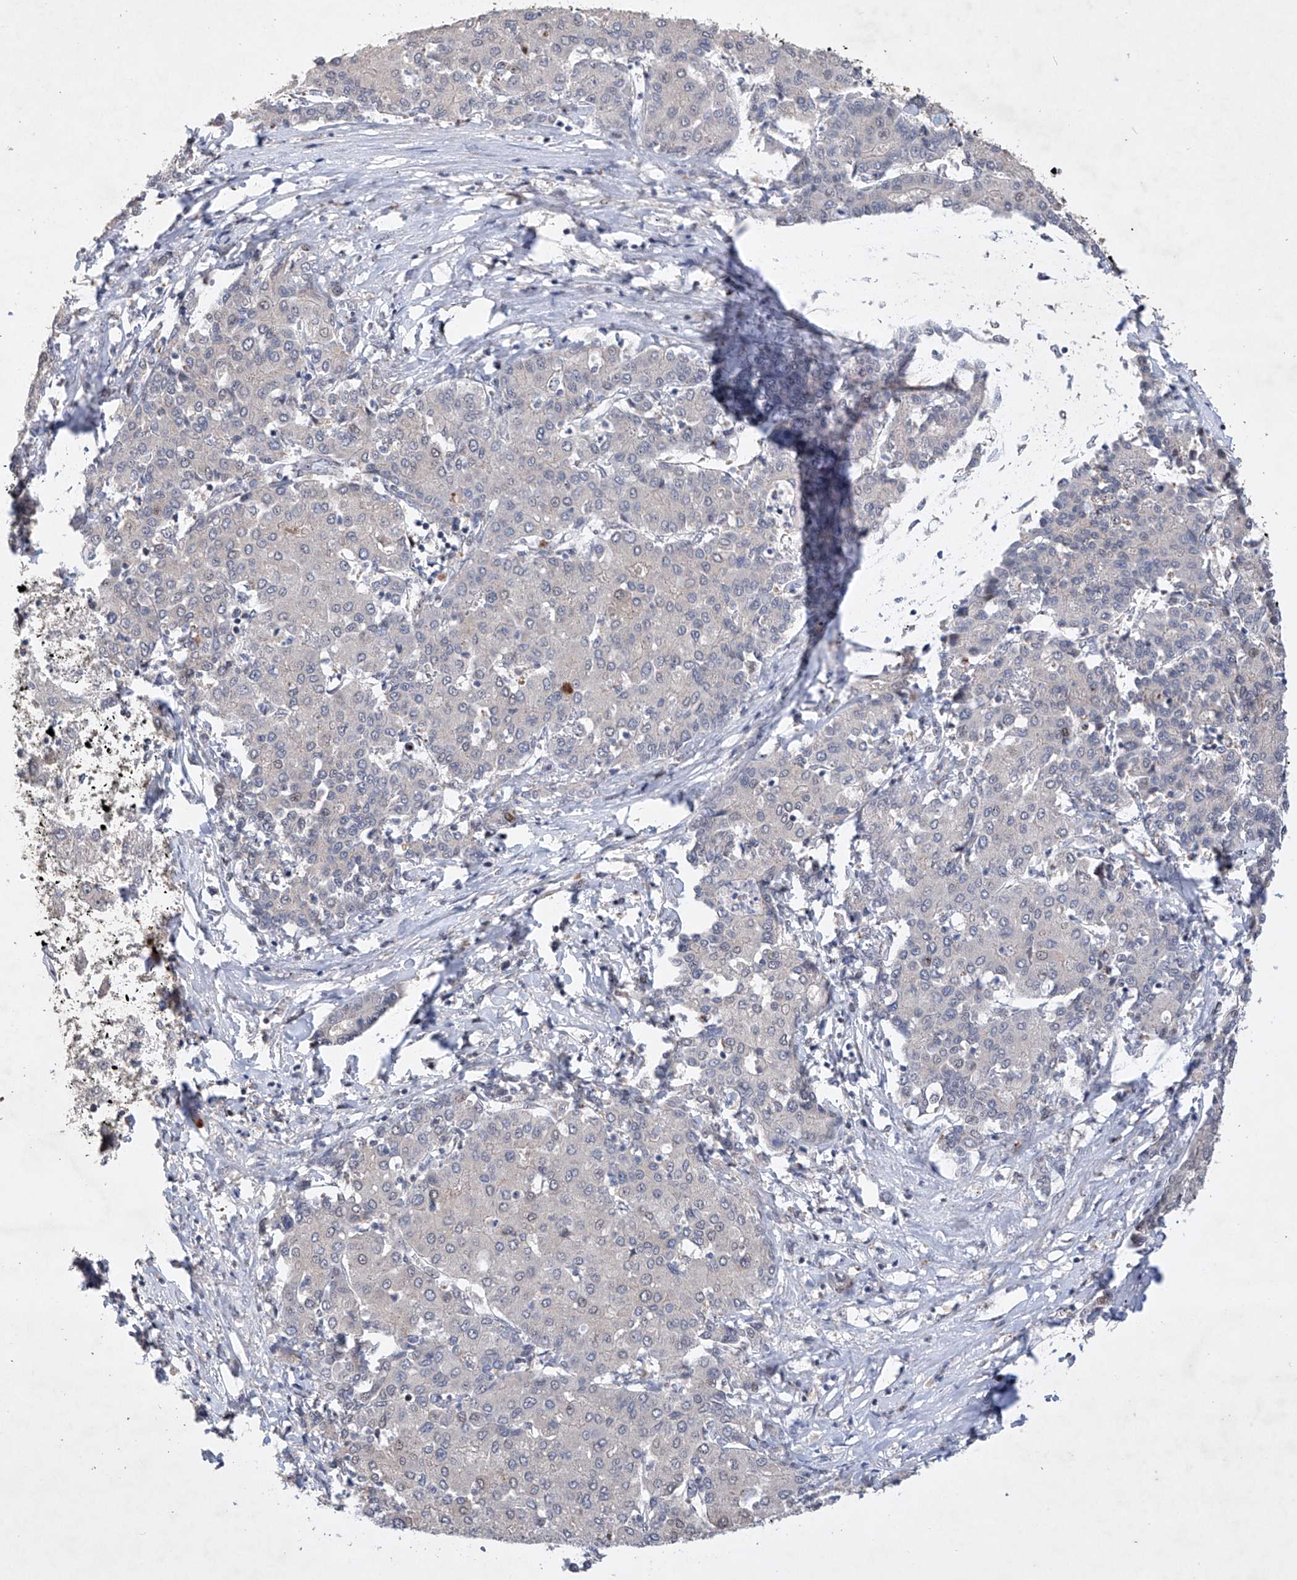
{"staining": {"intensity": "negative", "quantity": "none", "location": "none"}, "tissue": "liver cancer", "cell_type": "Tumor cells", "image_type": "cancer", "snomed": [{"axis": "morphology", "description": "Carcinoma, Hepatocellular, NOS"}, {"axis": "topography", "description": "Liver"}], "caption": "Immunohistochemistry (IHC) micrograph of neoplastic tissue: human liver cancer stained with DAB exhibits no significant protein staining in tumor cells. The staining is performed using DAB (3,3'-diaminobenzidine) brown chromogen with nuclei counter-stained in using hematoxylin.", "gene": "AFG1L", "patient": {"sex": "male", "age": 65}}